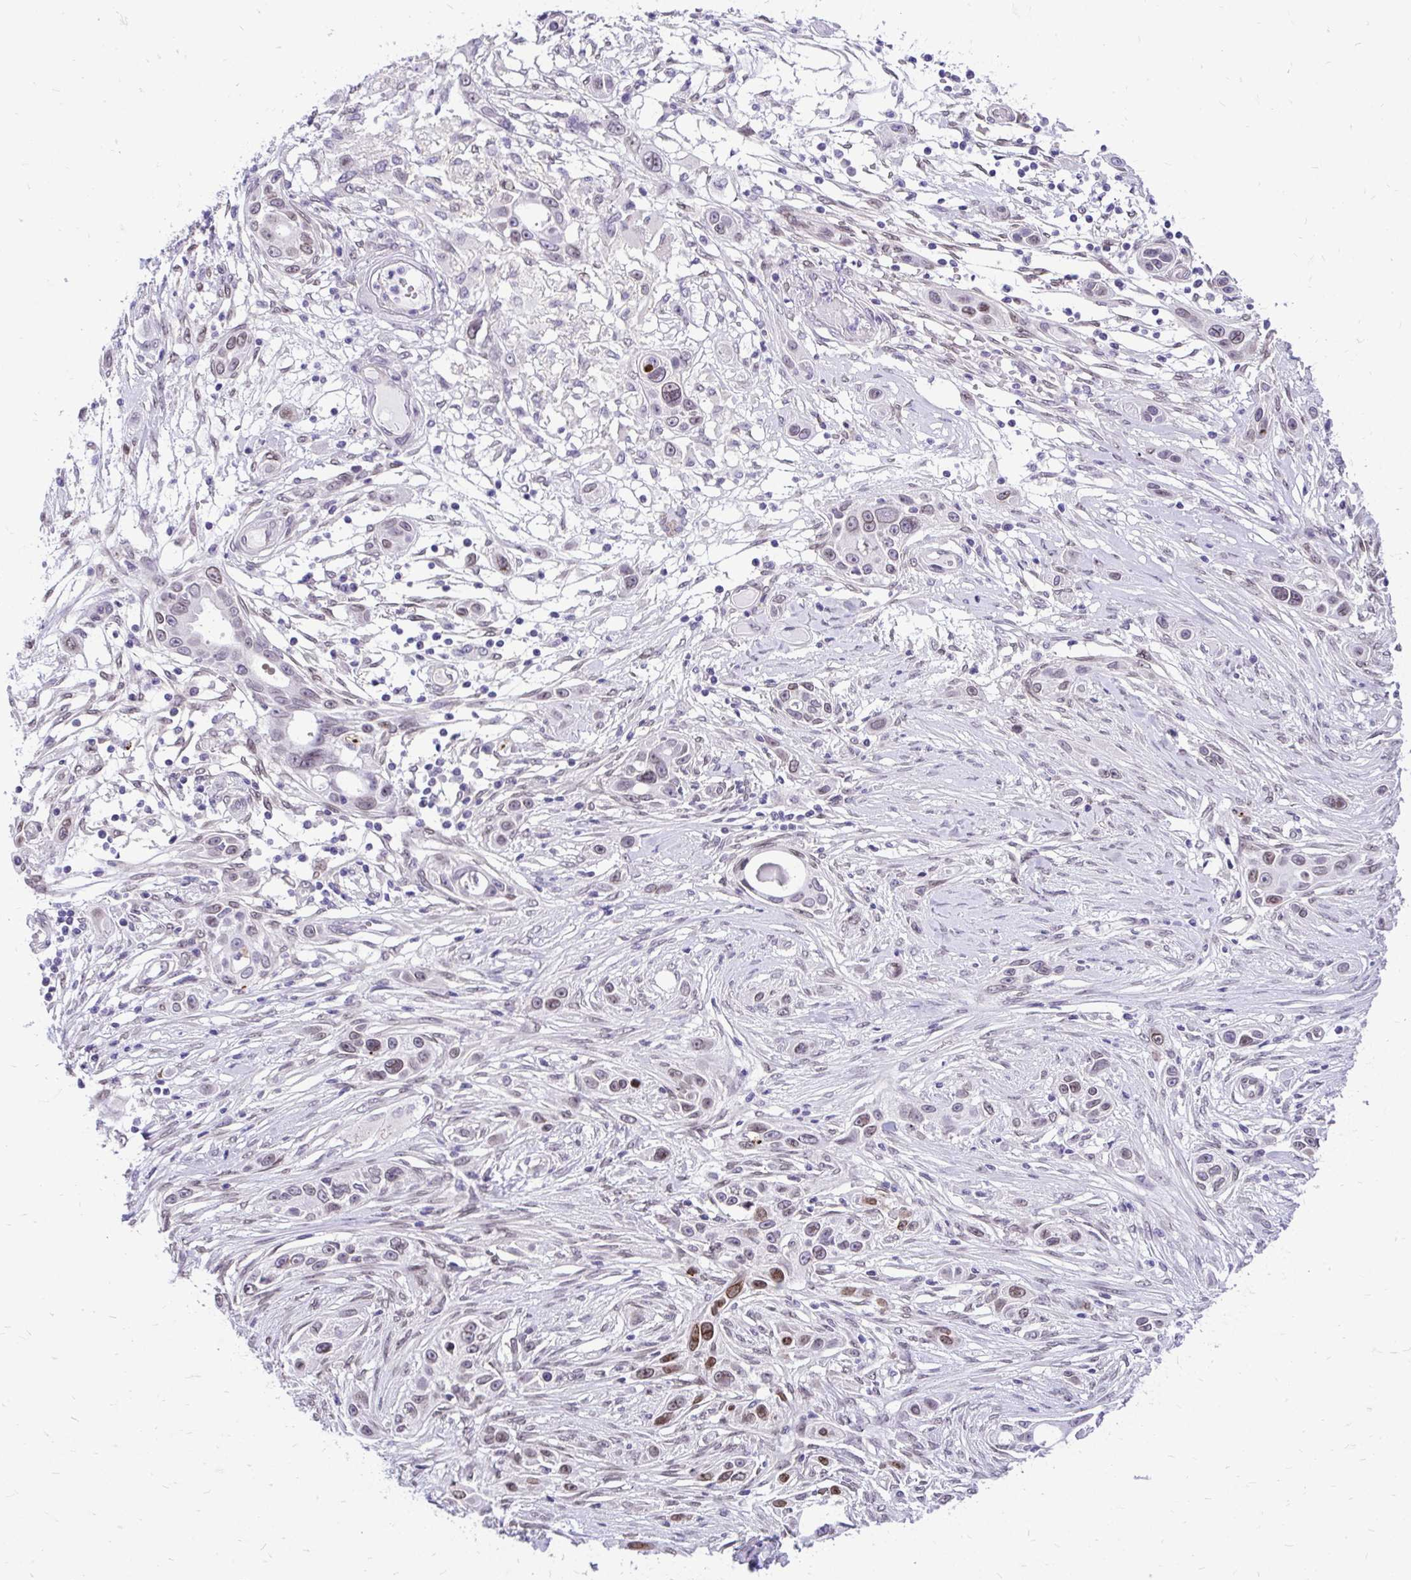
{"staining": {"intensity": "moderate", "quantity": "<25%", "location": "cytoplasmic/membranous,nuclear"}, "tissue": "skin cancer", "cell_type": "Tumor cells", "image_type": "cancer", "snomed": [{"axis": "morphology", "description": "Squamous cell carcinoma, NOS"}, {"axis": "topography", "description": "Skin"}], "caption": "A high-resolution micrograph shows IHC staining of skin cancer (squamous cell carcinoma), which shows moderate cytoplasmic/membranous and nuclear expression in approximately <25% of tumor cells. (Stains: DAB in brown, nuclei in blue, Microscopy: brightfield microscopy at high magnification).", "gene": "BANF1", "patient": {"sex": "female", "age": 69}}